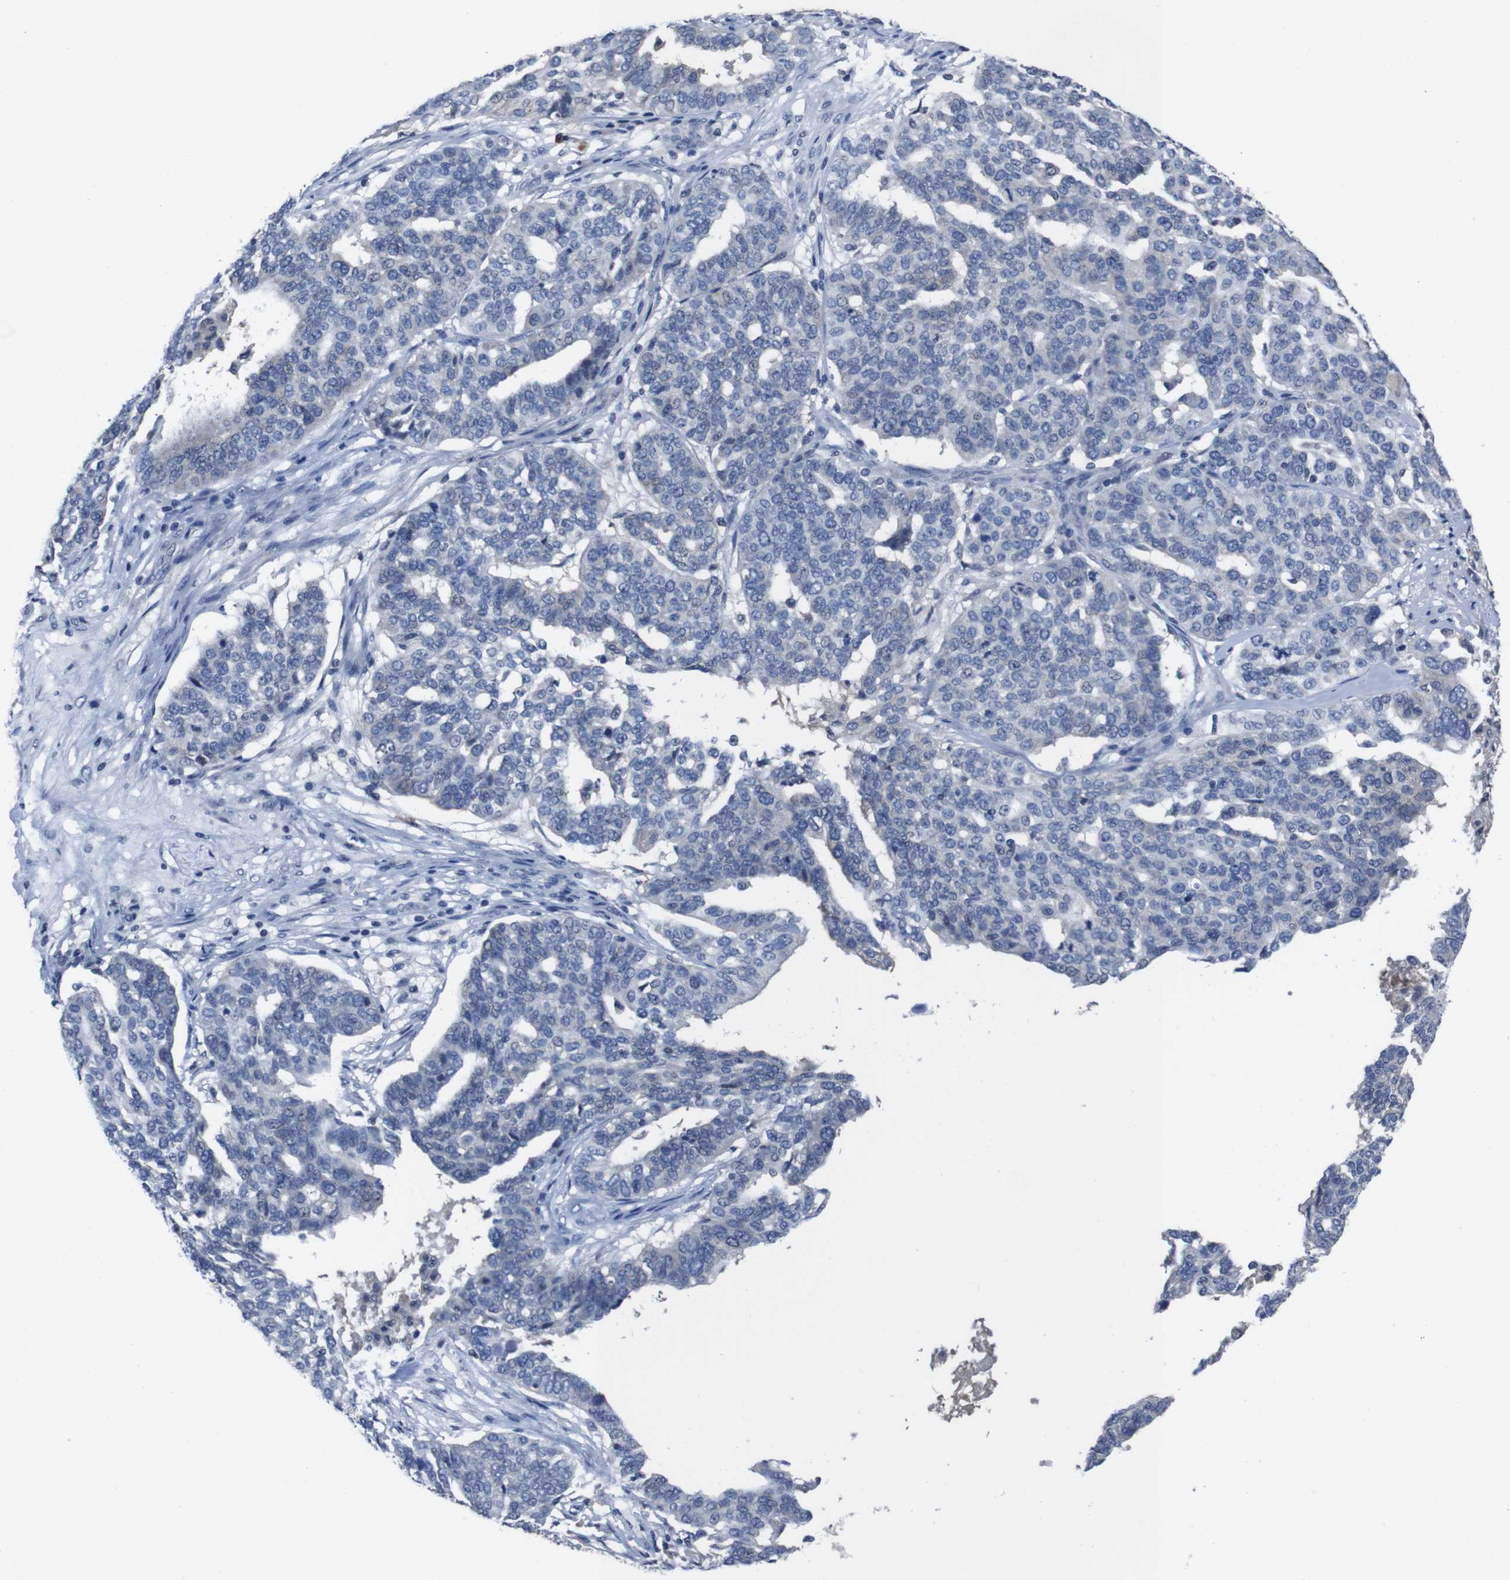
{"staining": {"intensity": "negative", "quantity": "none", "location": "none"}, "tissue": "ovarian cancer", "cell_type": "Tumor cells", "image_type": "cancer", "snomed": [{"axis": "morphology", "description": "Cystadenocarcinoma, serous, NOS"}, {"axis": "topography", "description": "Ovary"}], "caption": "Tumor cells show no significant protein expression in ovarian cancer.", "gene": "SEMA4B", "patient": {"sex": "female", "age": 59}}